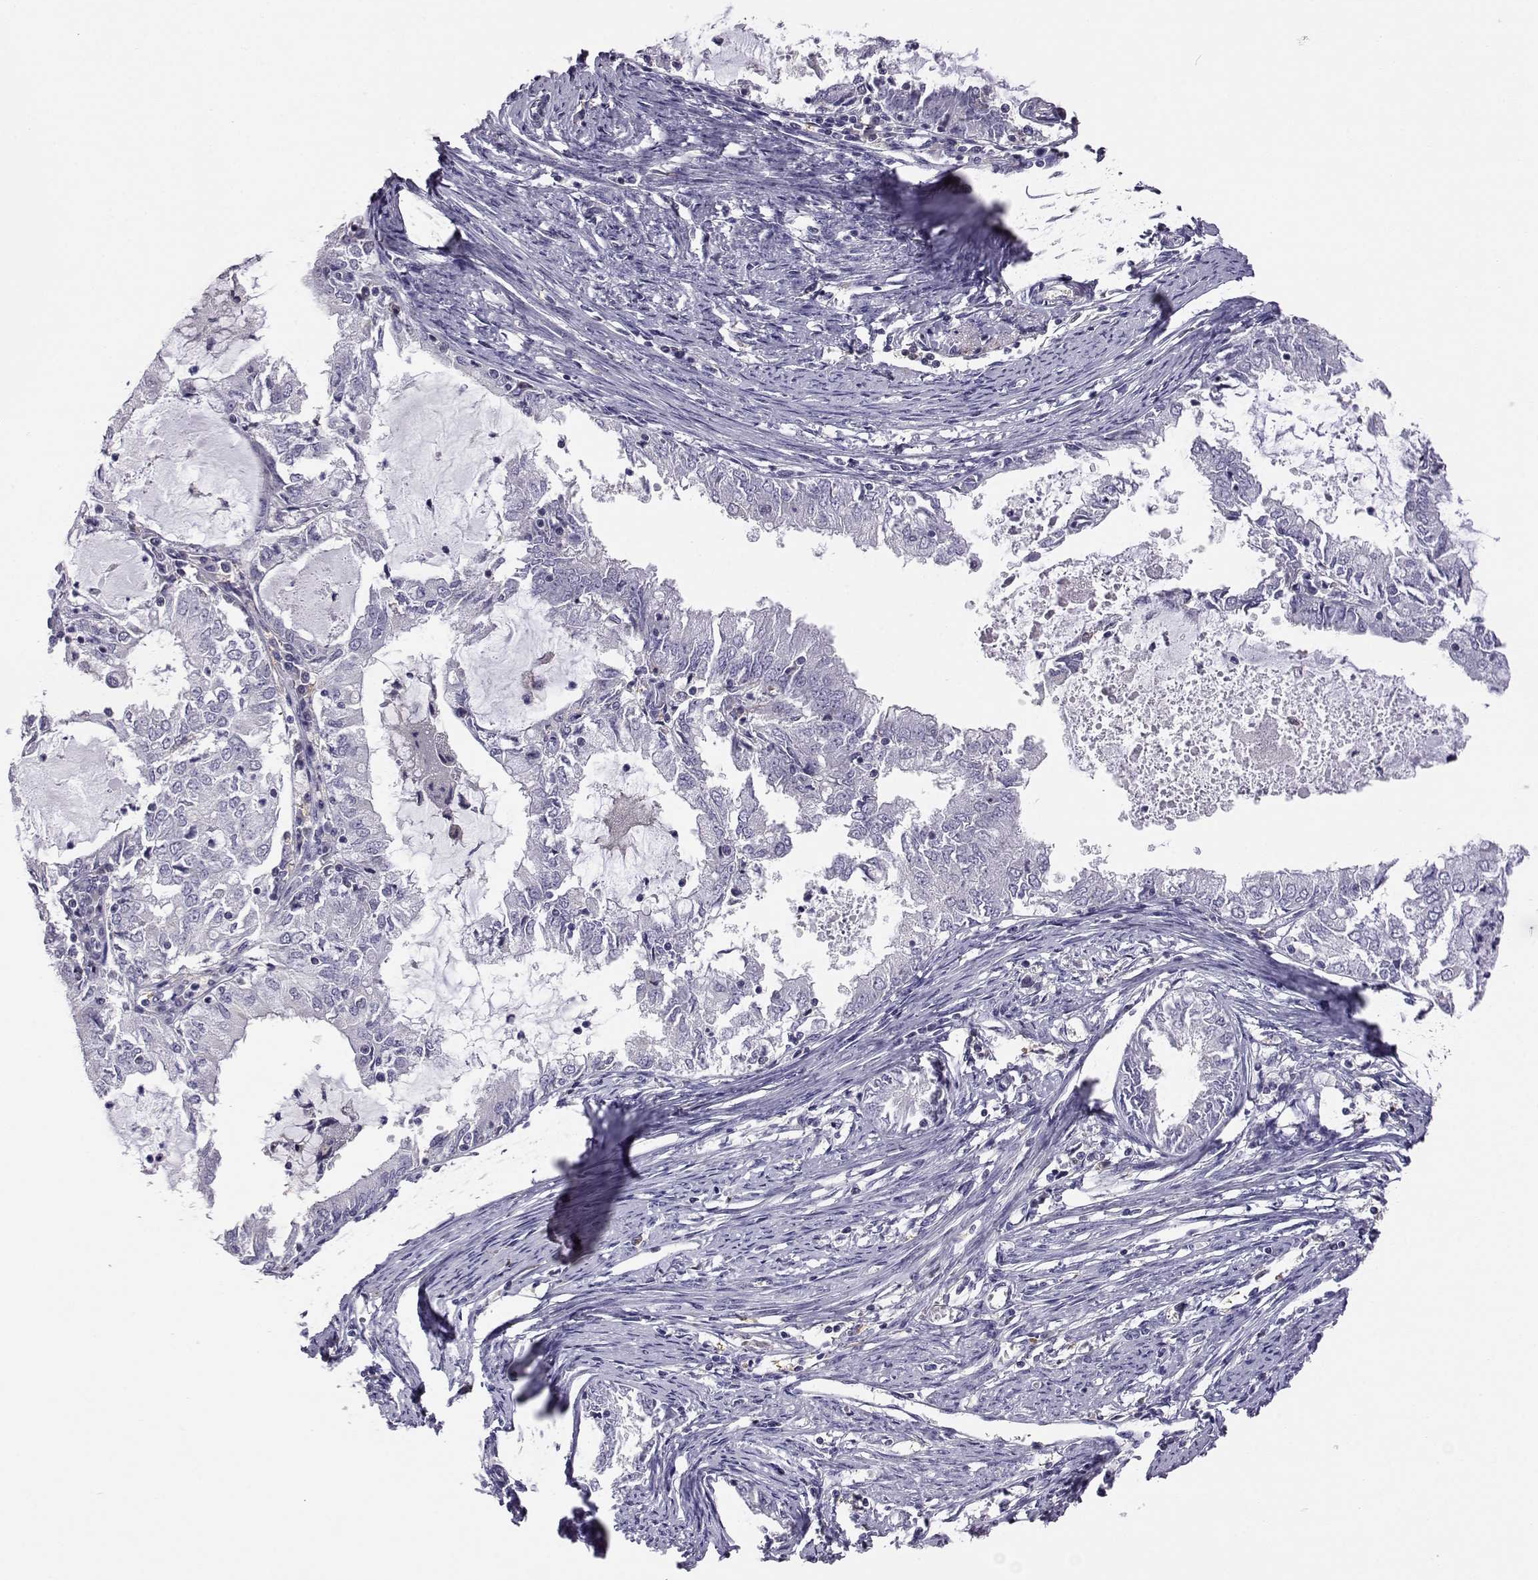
{"staining": {"intensity": "negative", "quantity": "none", "location": "none"}, "tissue": "endometrial cancer", "cell_type": "Tumor cells", "image_type": "cancer", "snomed": [{"axis": "morphology", "description": "Adenocarcinoma, NOS"}, {"axis": "topography", "description": "Endometrium"}], "caption": "This is an IHC histopathology image of human endometrial cancer (adenocarcinoma). There is no staining in tumor cells.", "gene": "AKR1B1", "patient": {"sex": "female", "age": 57}}